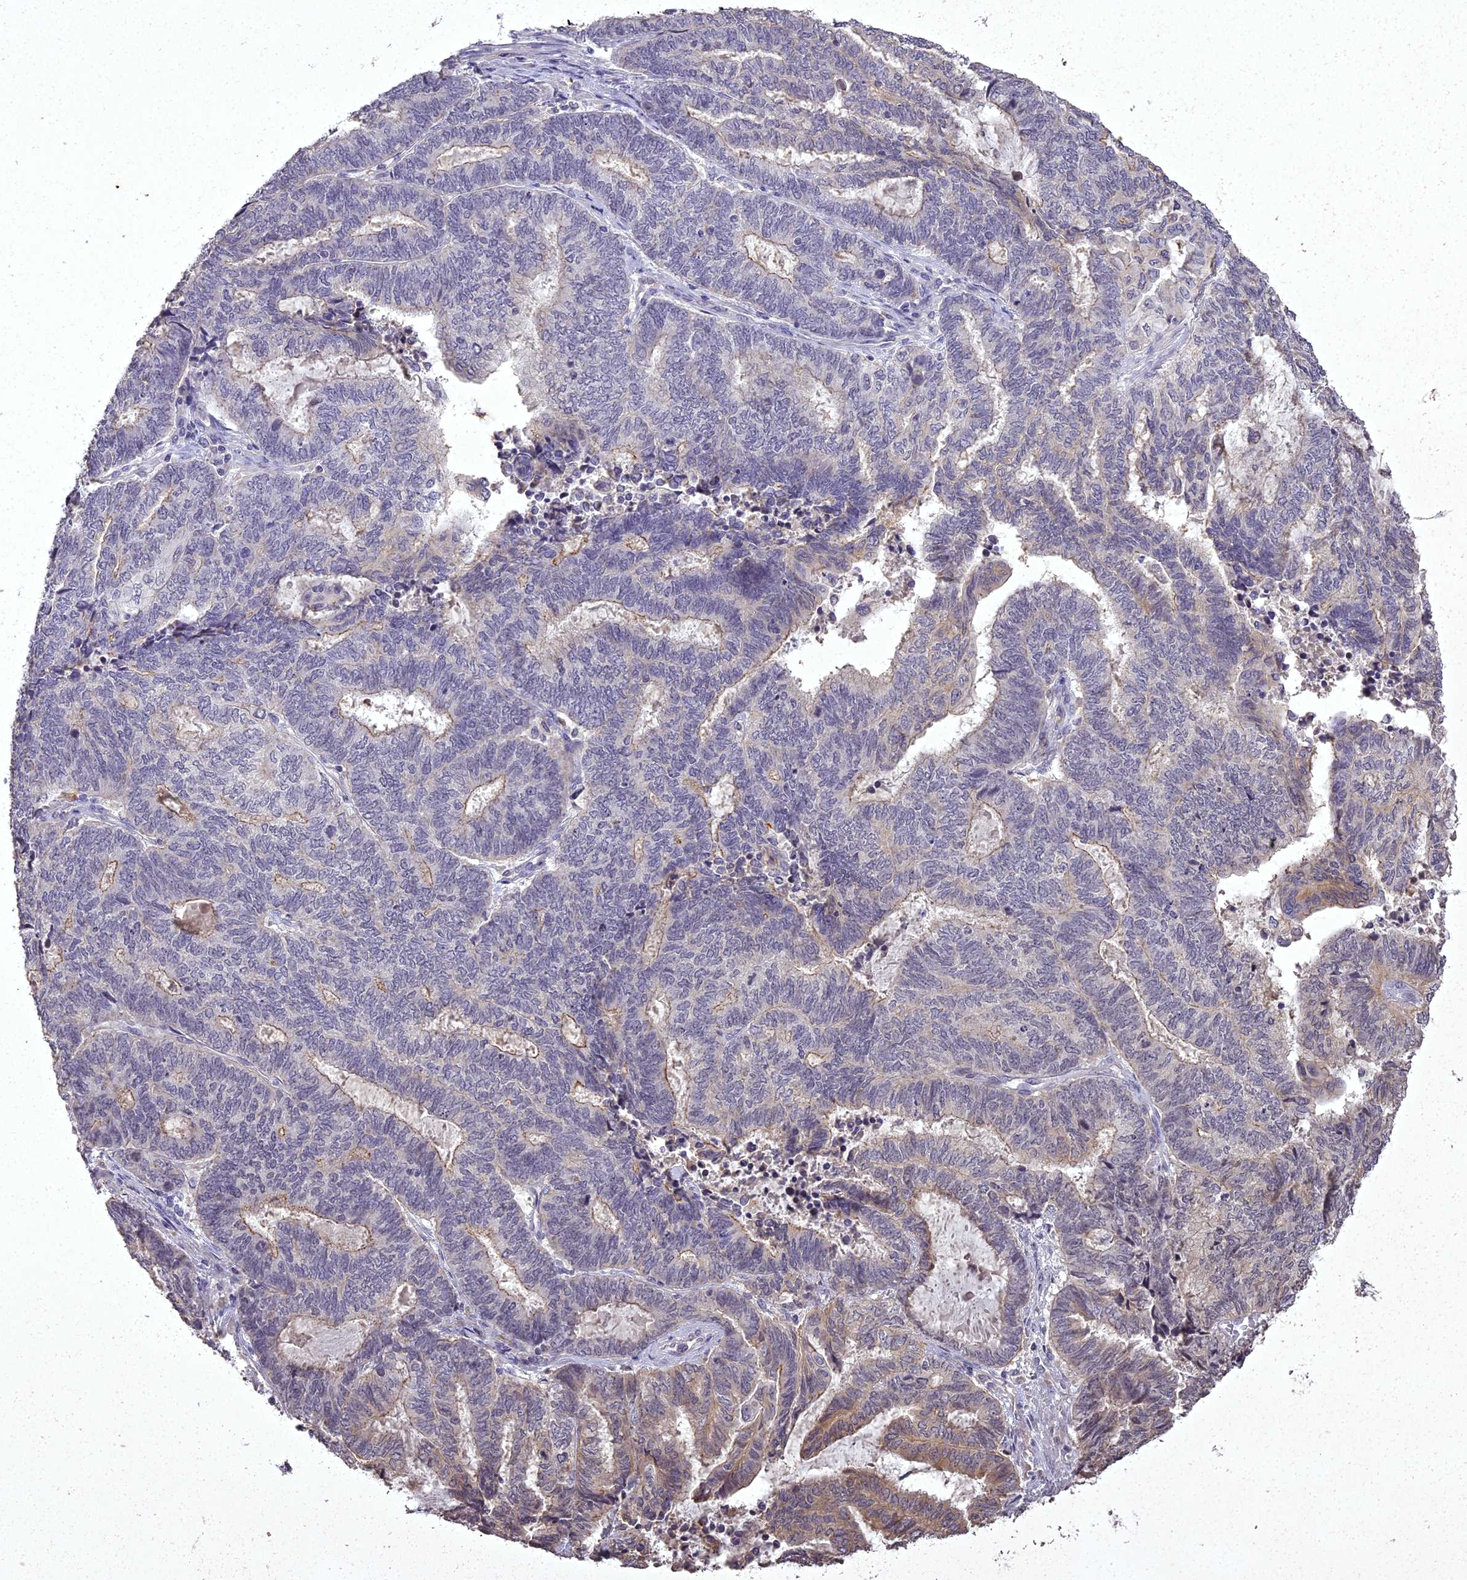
{"staining": {"intensity": "weak", "quantity": "<25%", "location": "cytoplasmic/membranous"}, "tissue": "endometrial cancer", "cell_type": "Tumor cells", "image_type": "cancer", "snomed": [{"axis": "morphology", "description": "Adenocarcinoma, NOS"}, {"axis": "topography", "description": "Uterus"}, {"axis": "topography", "description": "Endometrium"}], "caption": "An immunohistochemistry photomicrograph of adenocarcinoma (endometrial) is shown. There is no staining in tumor cells of adenocarcinoma (endometrial).", "gene": "ING5", "patient": {"sex": "female", "age": 70}}